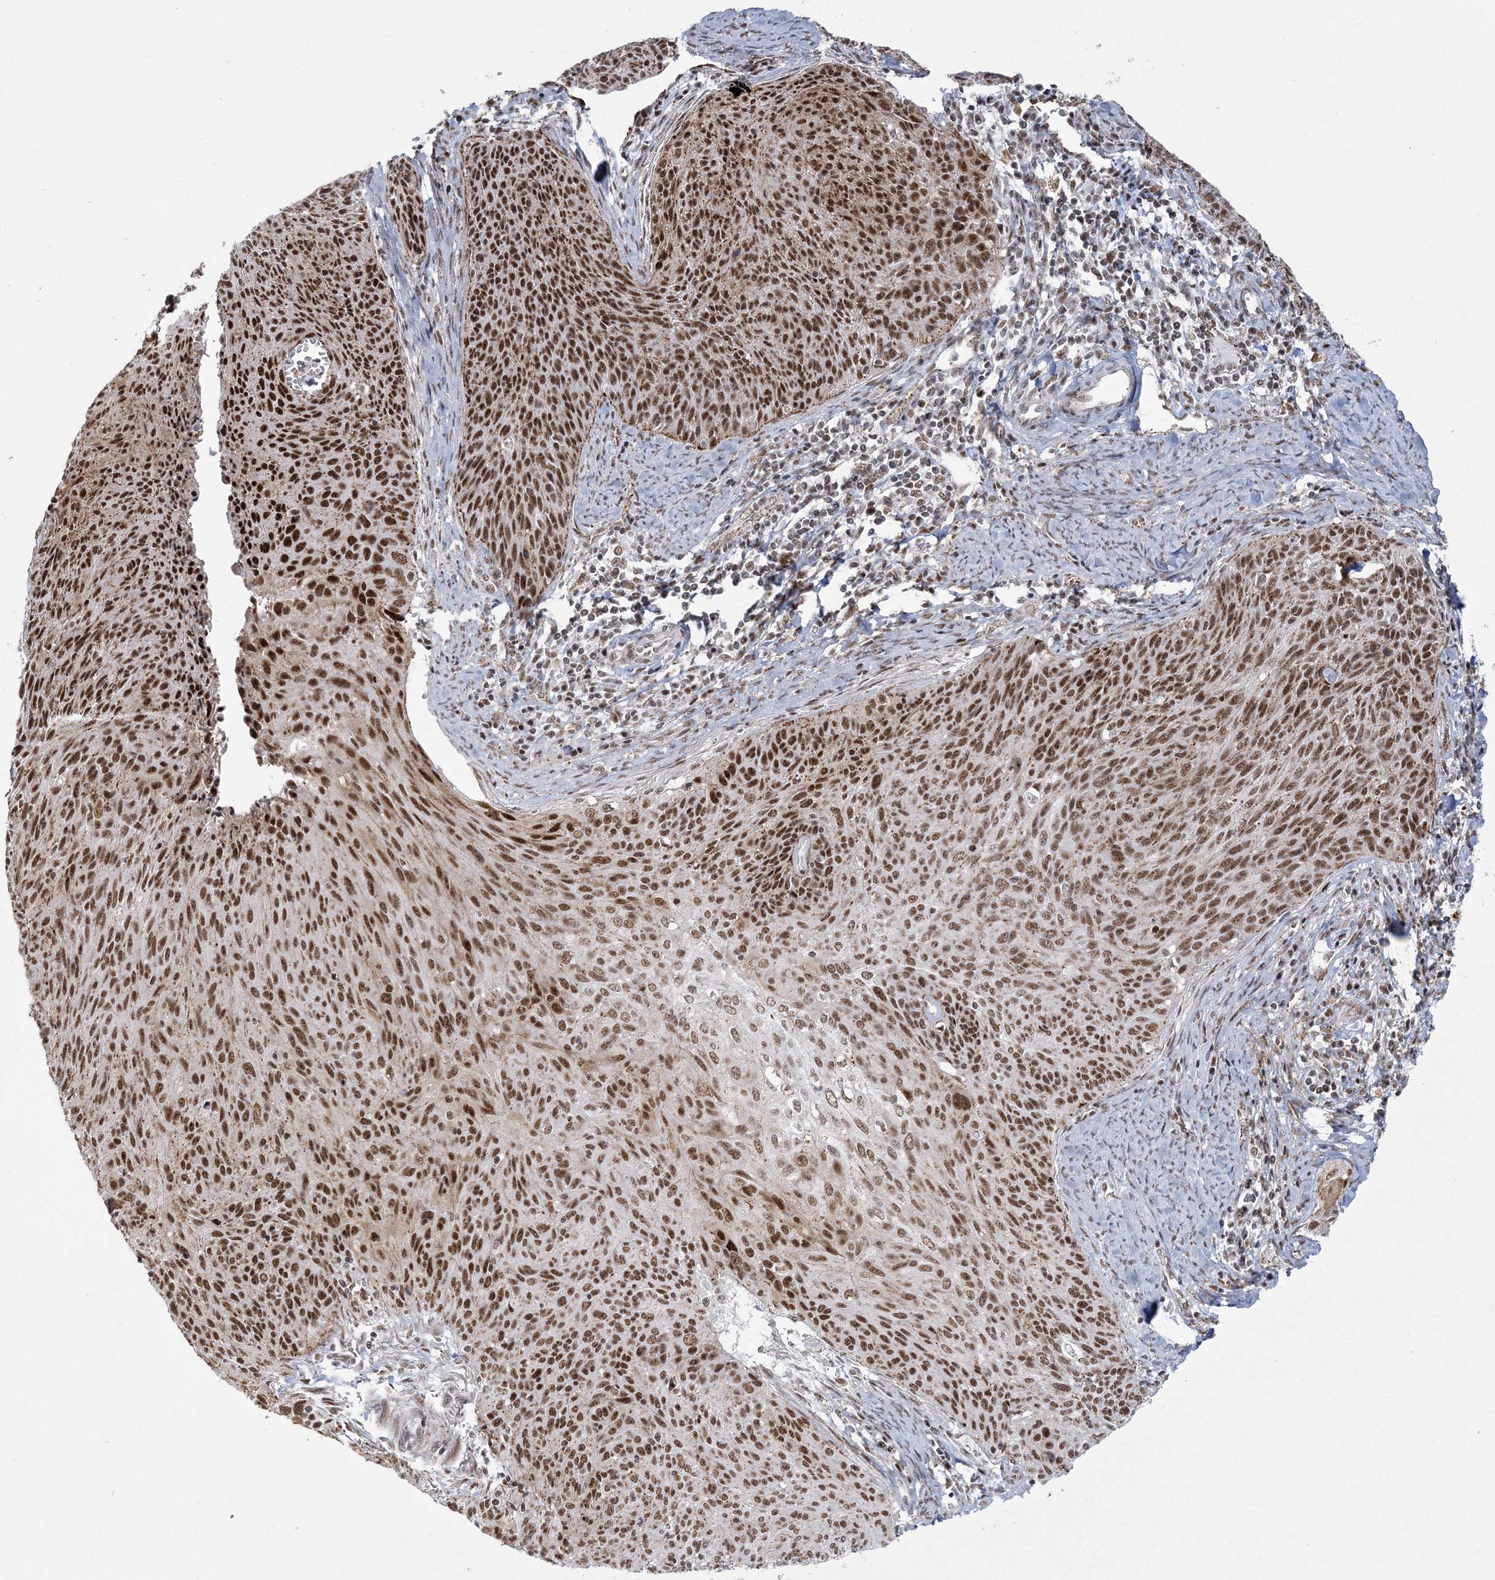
{"staining": {"intensity": "strong", "quantity": ">75%", "location": "nuclear"}, "tissue": "cervical cancer", "cell_type": "Tumor cells", "image_type": "cancer", "snomed": [{"axis": "morphology", "description": "Squamous cell carcinoma, NOS"}, {"axis": "topography", "description": "Cervix"}], "caption": "The image demonstrates staining of cervical cancer, revealing strong nuclear protein expression (brown color) within tumor cells.", "gene": "RBM17", "patient": {"sex": "female", "age": 55}}